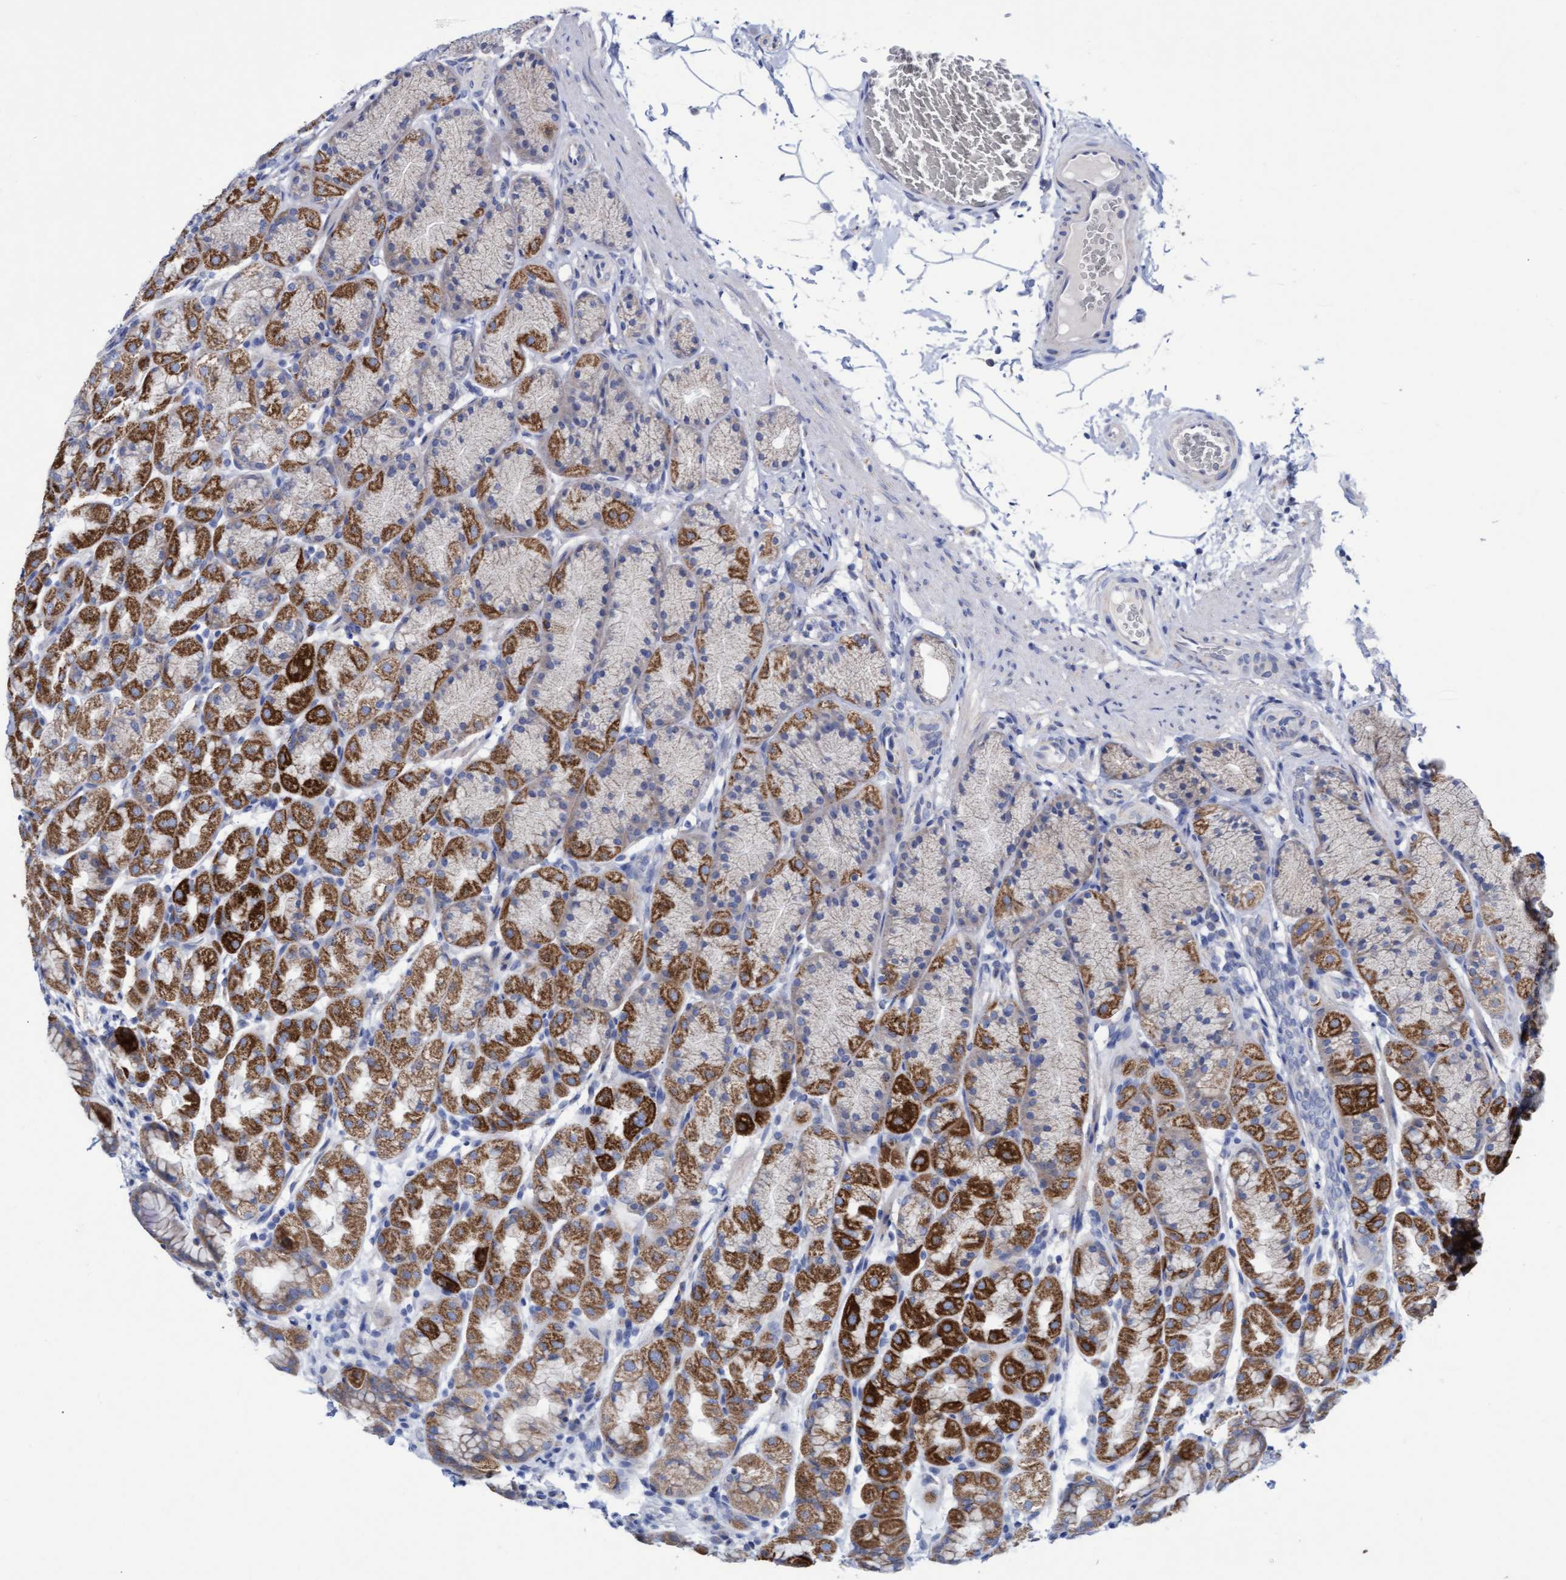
{"staining": {"intensity": "strong", "quantity": "25%-75%", "location": "cytoplasmic/membranous"}, "tissue": "stomach", "cell_type": "Glandular cells", "image_type": "normal", "snomed": [{"axis": "morphology", "description": "Normal tissue, NOS"}, {"axis": "topography", "description": "Stomach"}], "caption": "Protein analysis of normal stomach displays strong cytoplasmic/membranous positivity in approximately 25%-75% of glandular cells.", "gene": "ZNF750", "patient": {"sex": "male", "age": 42}}